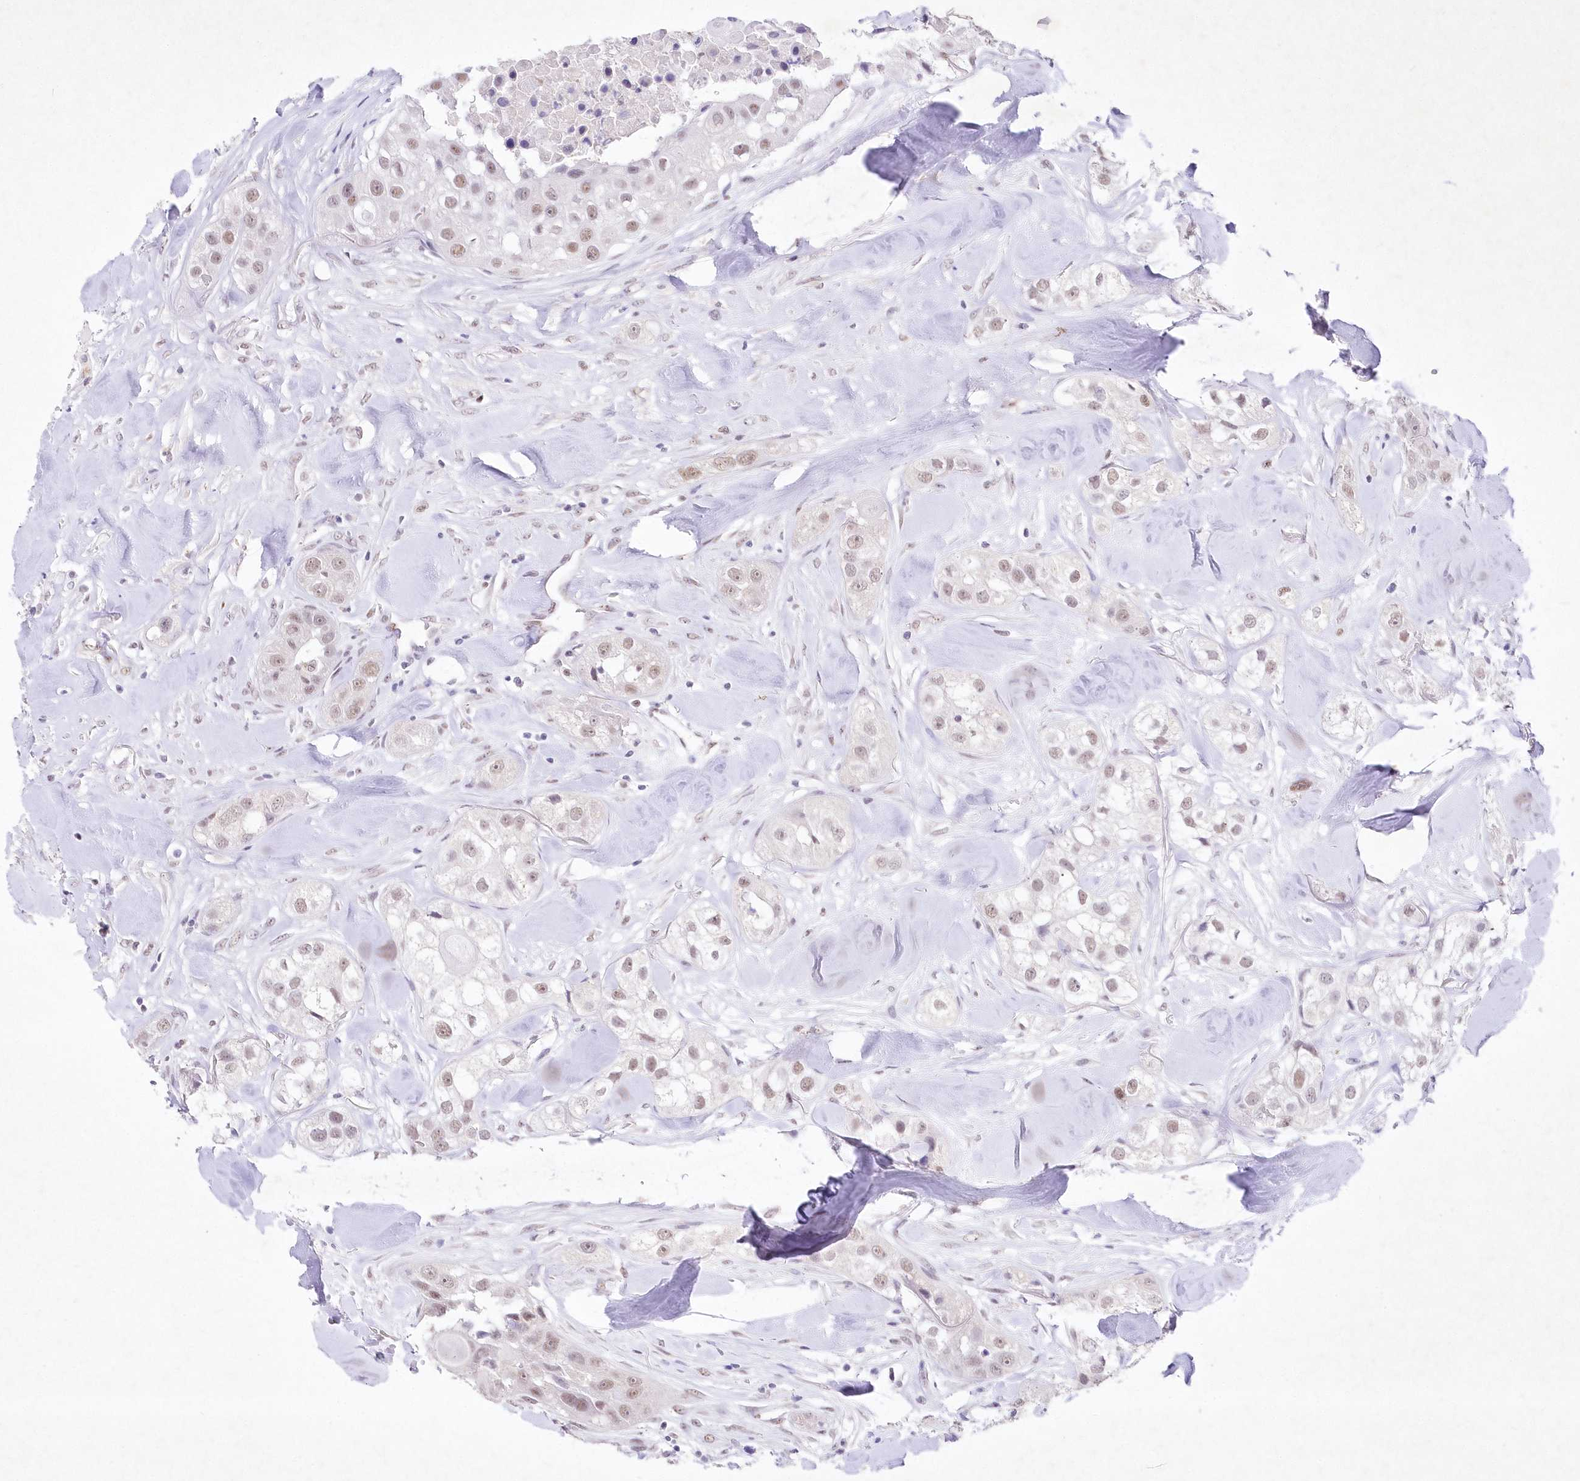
{"staining": {"intensity": "weak", "quantity": ">75%", "location": "nuclear"}, "tissue": "head and neck cancer", "cell_type": "Tumor cells", "image_type": "cancer", "snomed": [{"axis": "morphology", "description": "Normal tissue, NOS"}, {"axis": "morphology", "description": "Squamous cell carcinoma, NOS"}, {"axis": "topography", "description": "Skeletal muscle"}, {"axis": "topography", "description": "Head-Neck"}], "caption": "Brown immunohistochemical staining in human head and neck cancer reveals weak nuclear expression in about >75% of tumor cells. Immunohistochemistry (ihc) stains the protein in brown and the nuclei are stained blue.", "gene": "RBM27", "patient": {"sex": "male", "age": 51}}